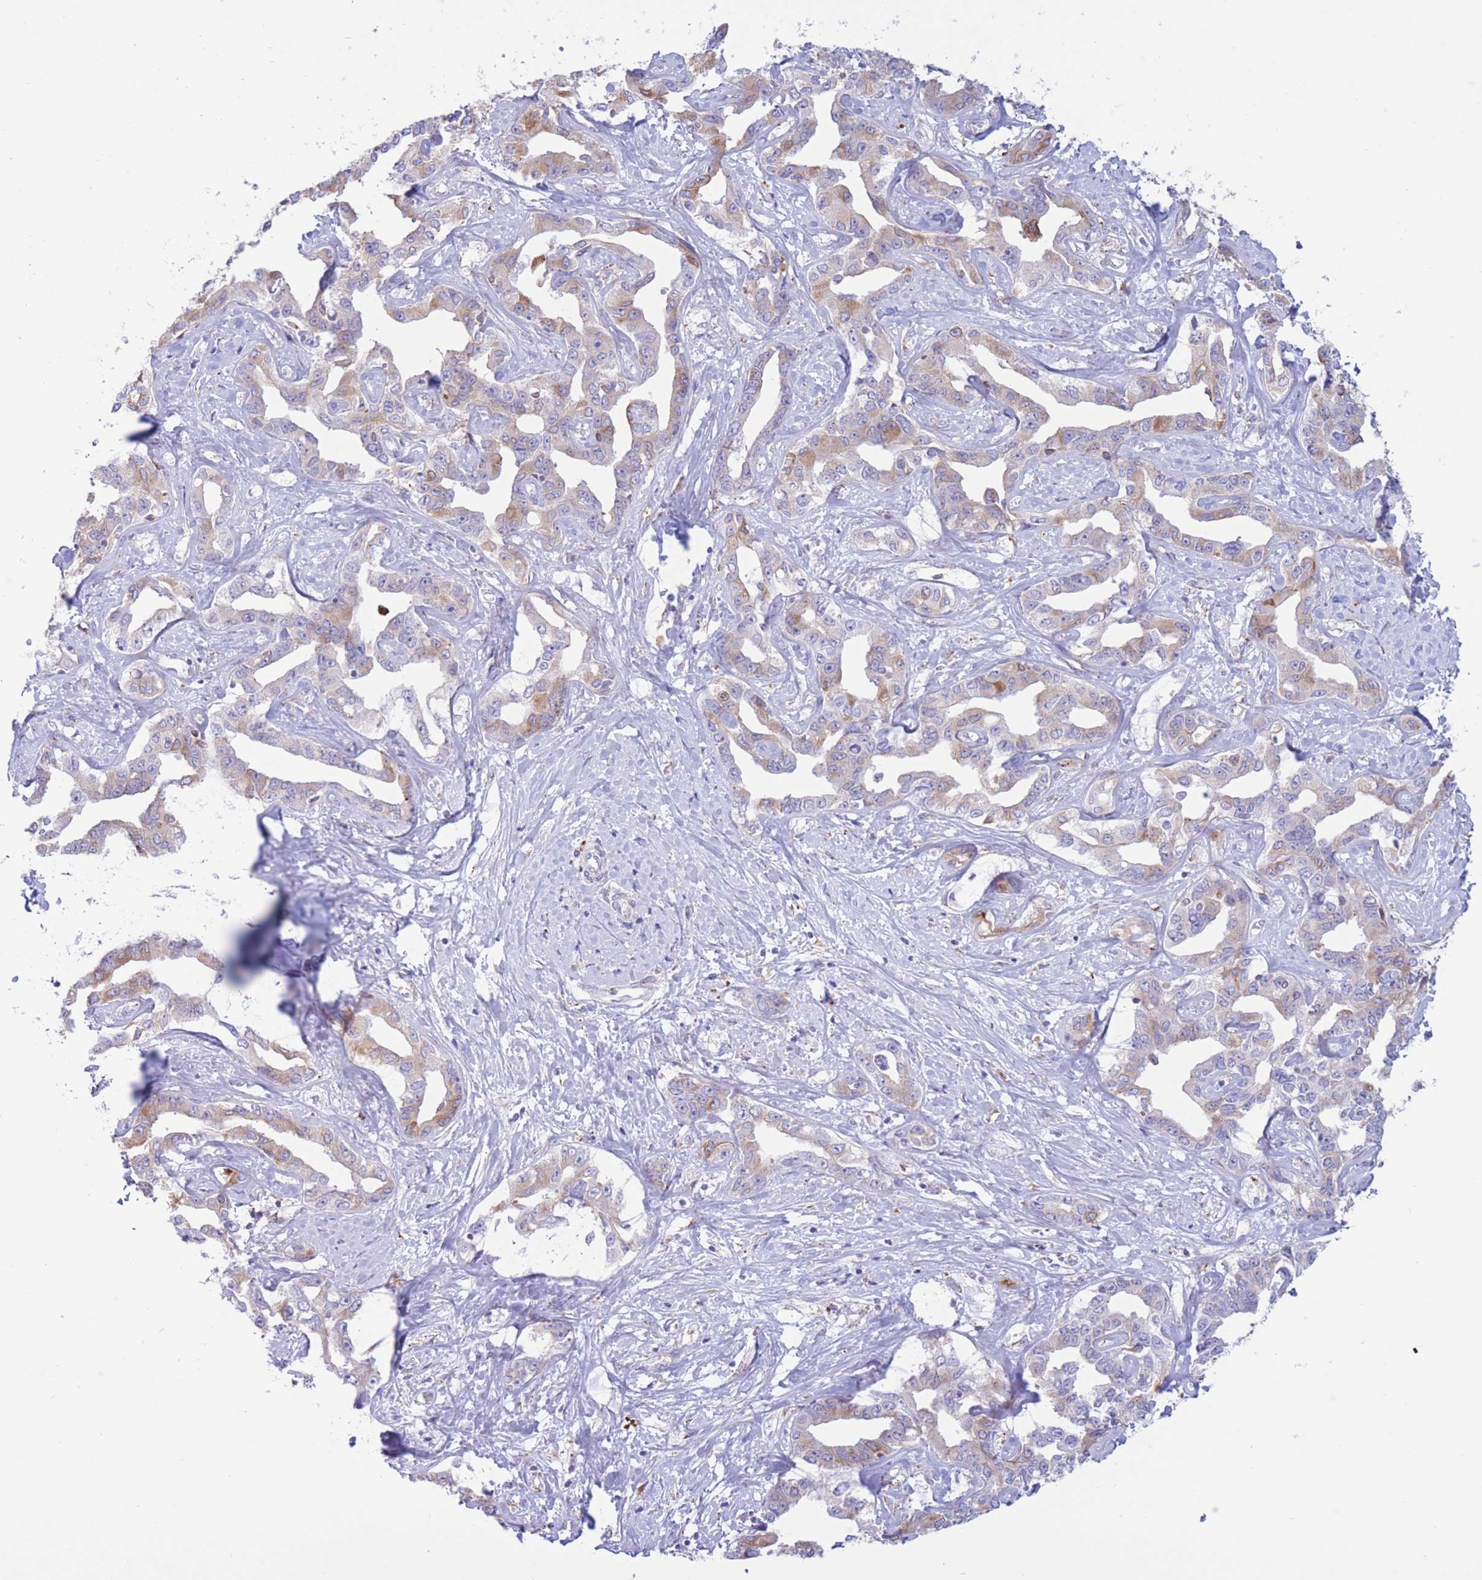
{"staining": {"intensity": "moderate", "quantity": "<25%", "location": "cytoplasmic/membranous"}, "tissue": "liver cancer", "cell_type": "Tumor cells", "image_type": "cancer", "snomed": [{"axis": "morphology", "description": "Cholangiocarcinoma"}, {"axis": "topography", "description": "Liver"}], "caption": "IHC (DAB) staining of liver cancer (cholangiocarcinoma) displays moderate cytoplasmic/membranous protein positivity in about <25% of tumor cells.", "gene": "MYDGF", "patient": {"sex": "male", "age": 59}}